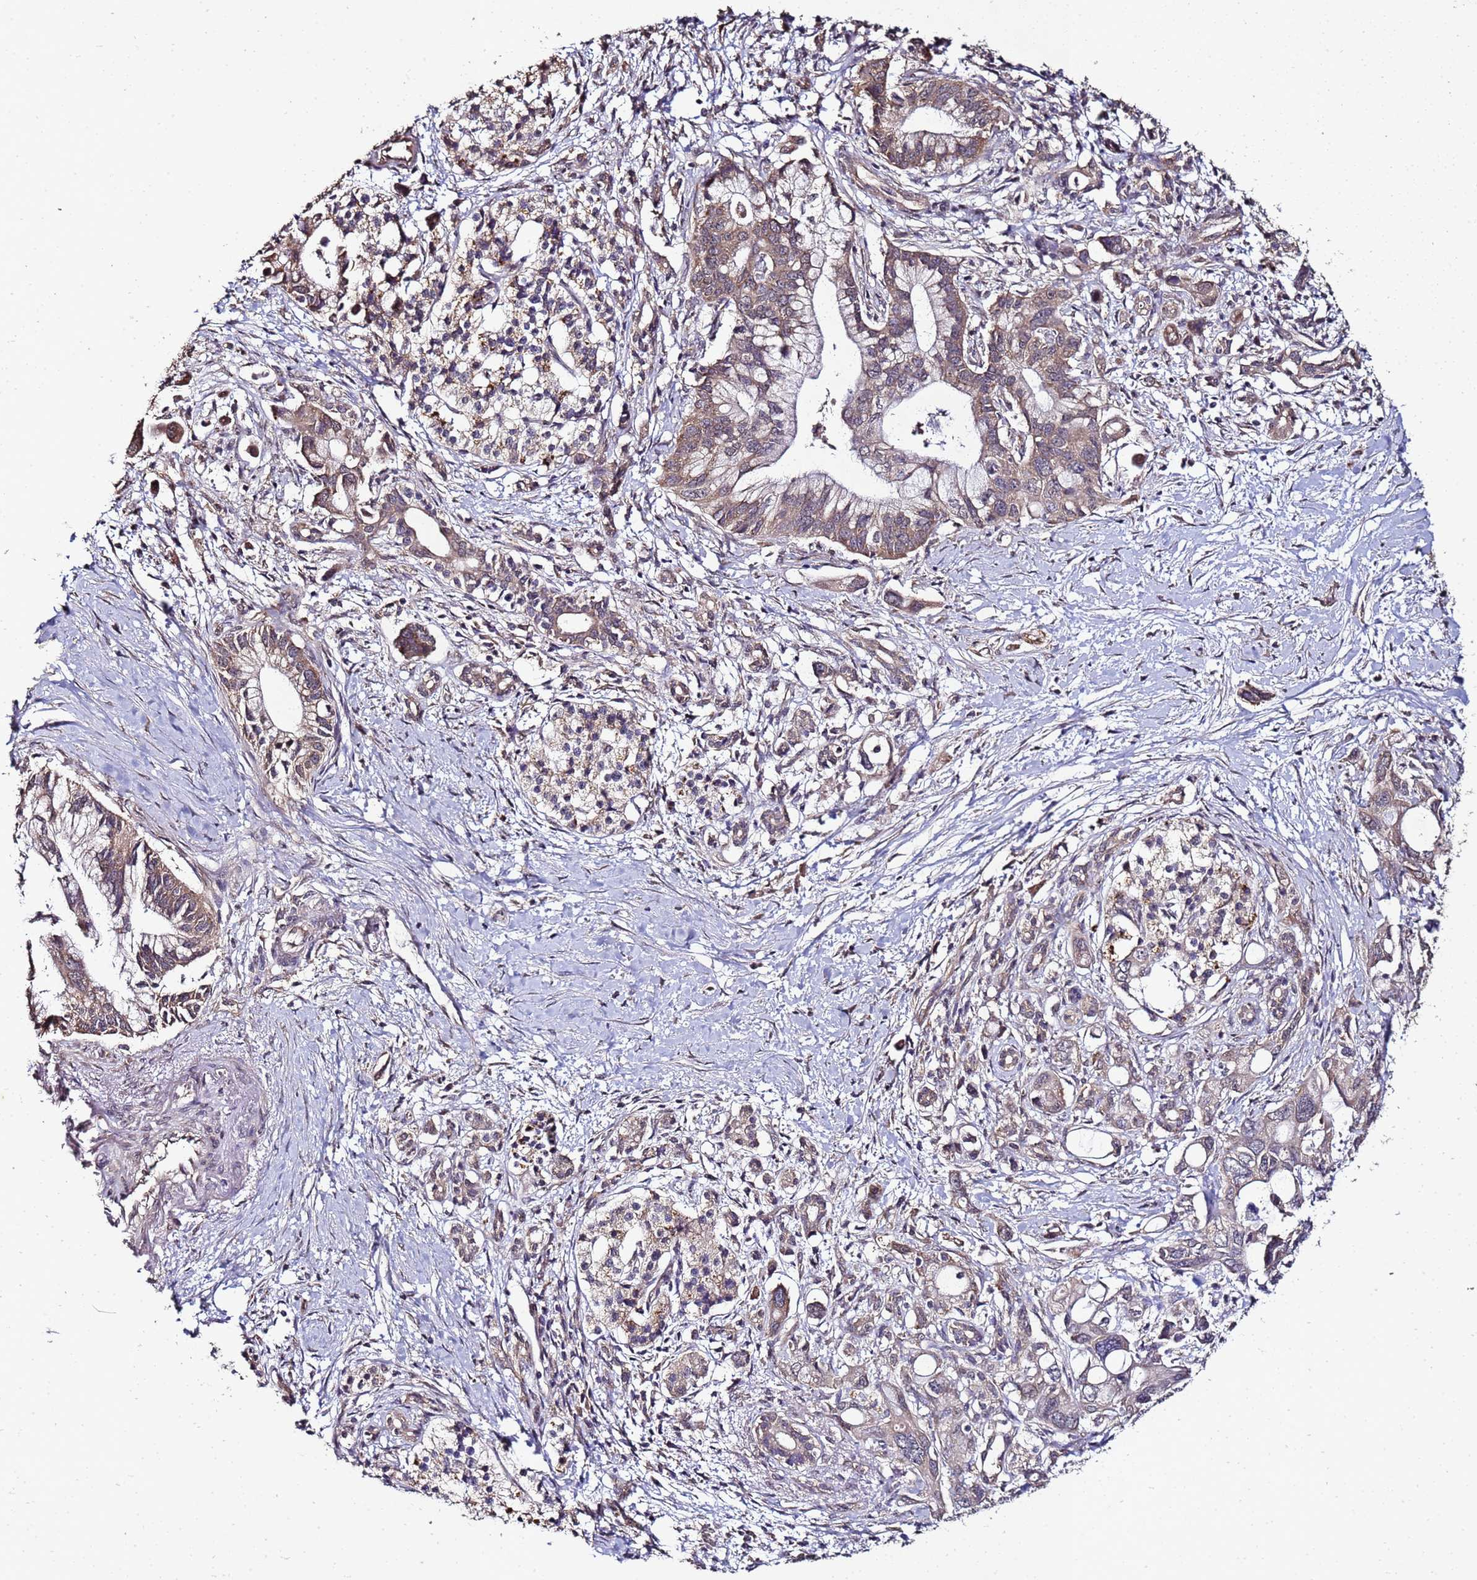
{"staining": {"intensity": "moderate", "quantity": ">75%", "location": "cytoplasmic/membranous"}, "tissue": "pancreatic cancer", "cell_type": "Tumor cells", "image_type": "cancer", "snomed": [{"axis": "morphology", "description": "Adenocarcinoma, NOS"}, {"axis": "topography", "description": "Pancreas"}], "caption": "About >75% of tumor cells in human adenocarcinoma (pancreatic) reveal moderate cytoplasmic/membranous protein positivity as visualized by brown immunohistochemical staining.", "gene": "ANKRD17", "patient": {"sex": "male", "age": 68}}